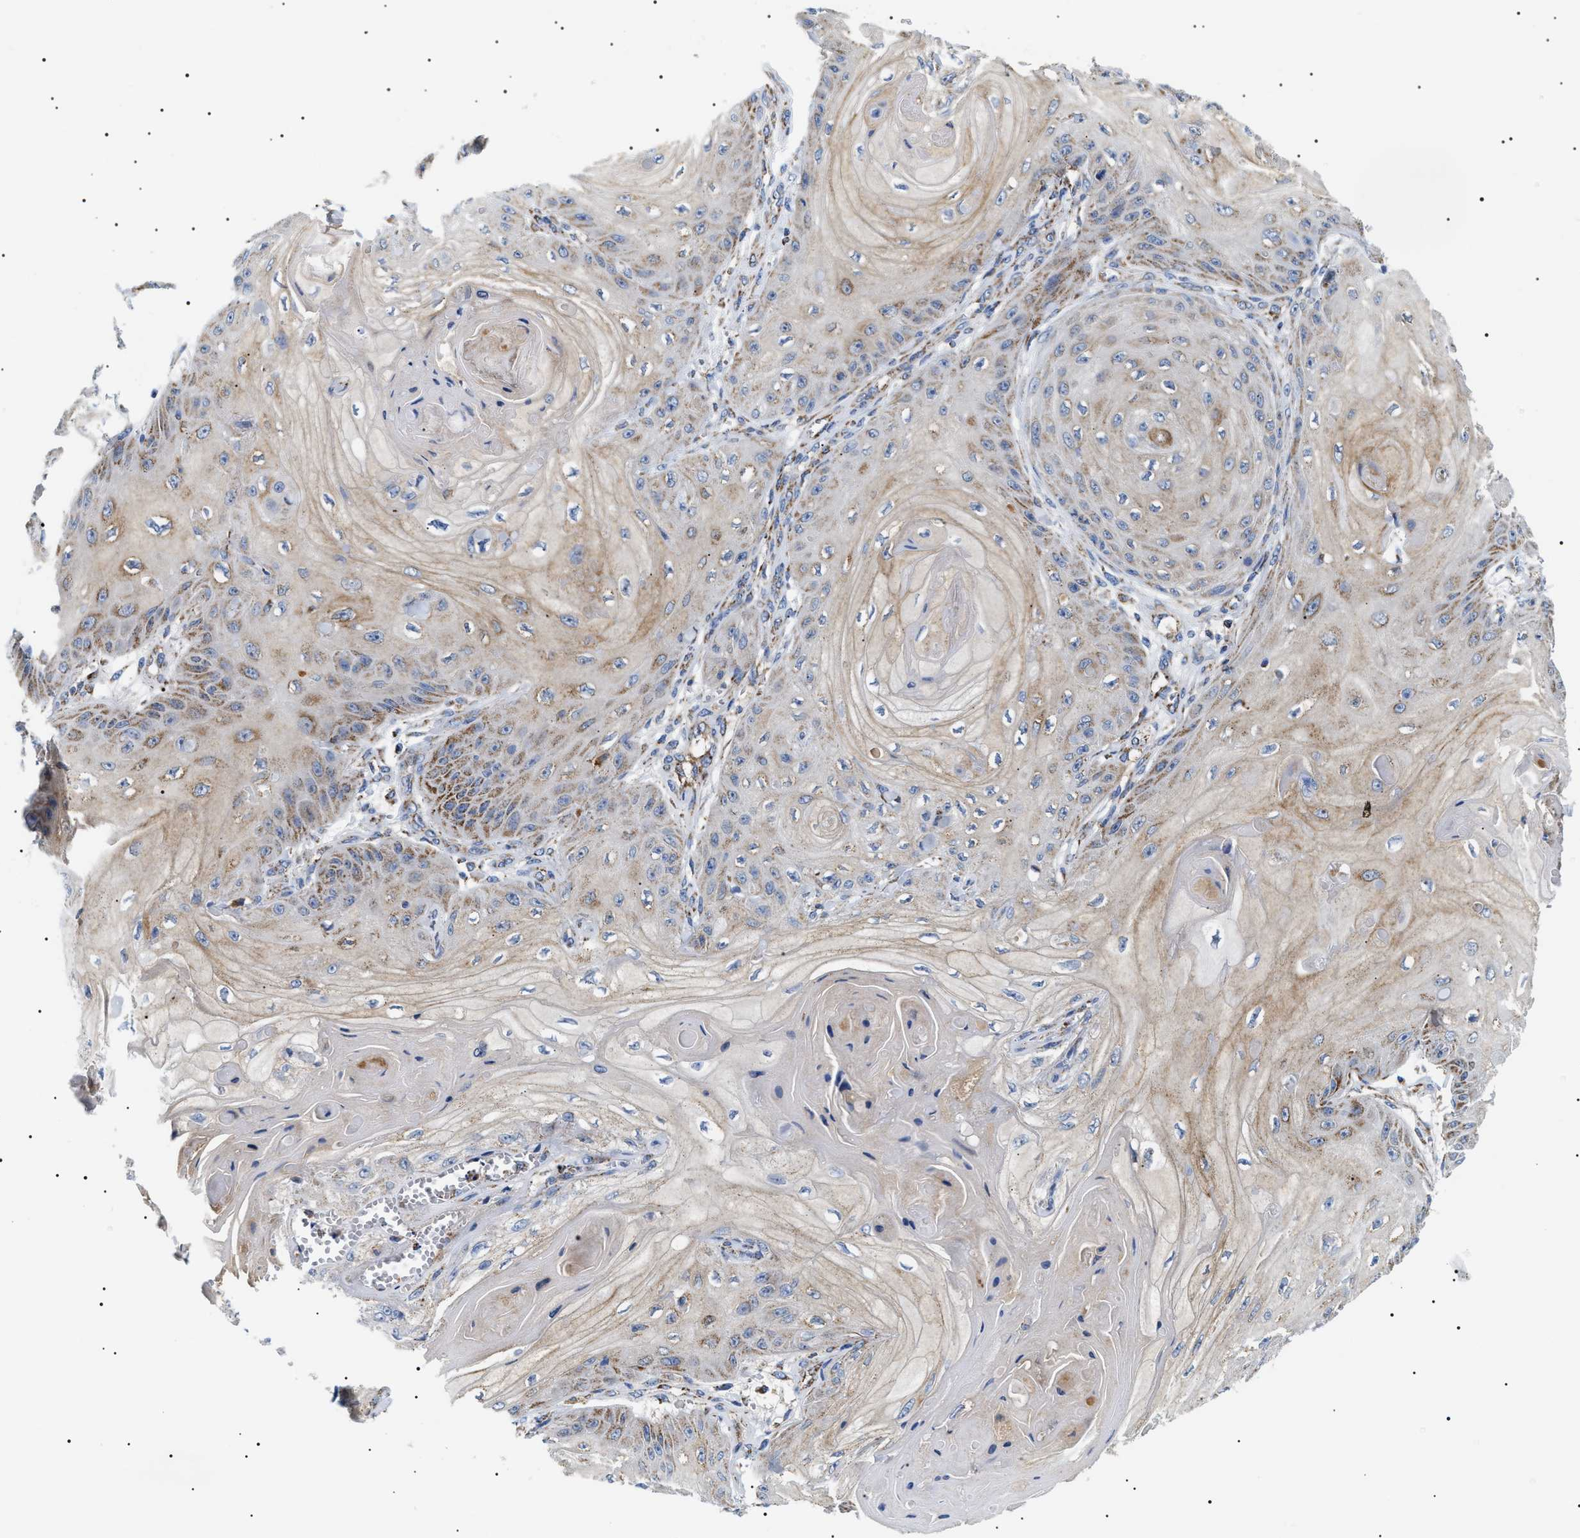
{"staining": {"intensity": "strong", "quantity": "25%-75%", "location": "cytoplasmic/membranous"}, "tissue": "skin cancer", "cell_type": "Tumor cells", "image_type": "cancer", "snomed": [{"axis": "morphology", "description": "Squamous cell carcinoma, NOS"}, {"axis": "topography", "description": "Skin"}], "caption": "Protein staining displays strong cytoplasmic/membranous positivity in about 25%-75% of tumor cells in skin cancer (squamous cell carcinoma).", "gene": "OXSM", "patient": {"sex": "male", "age": 74}}